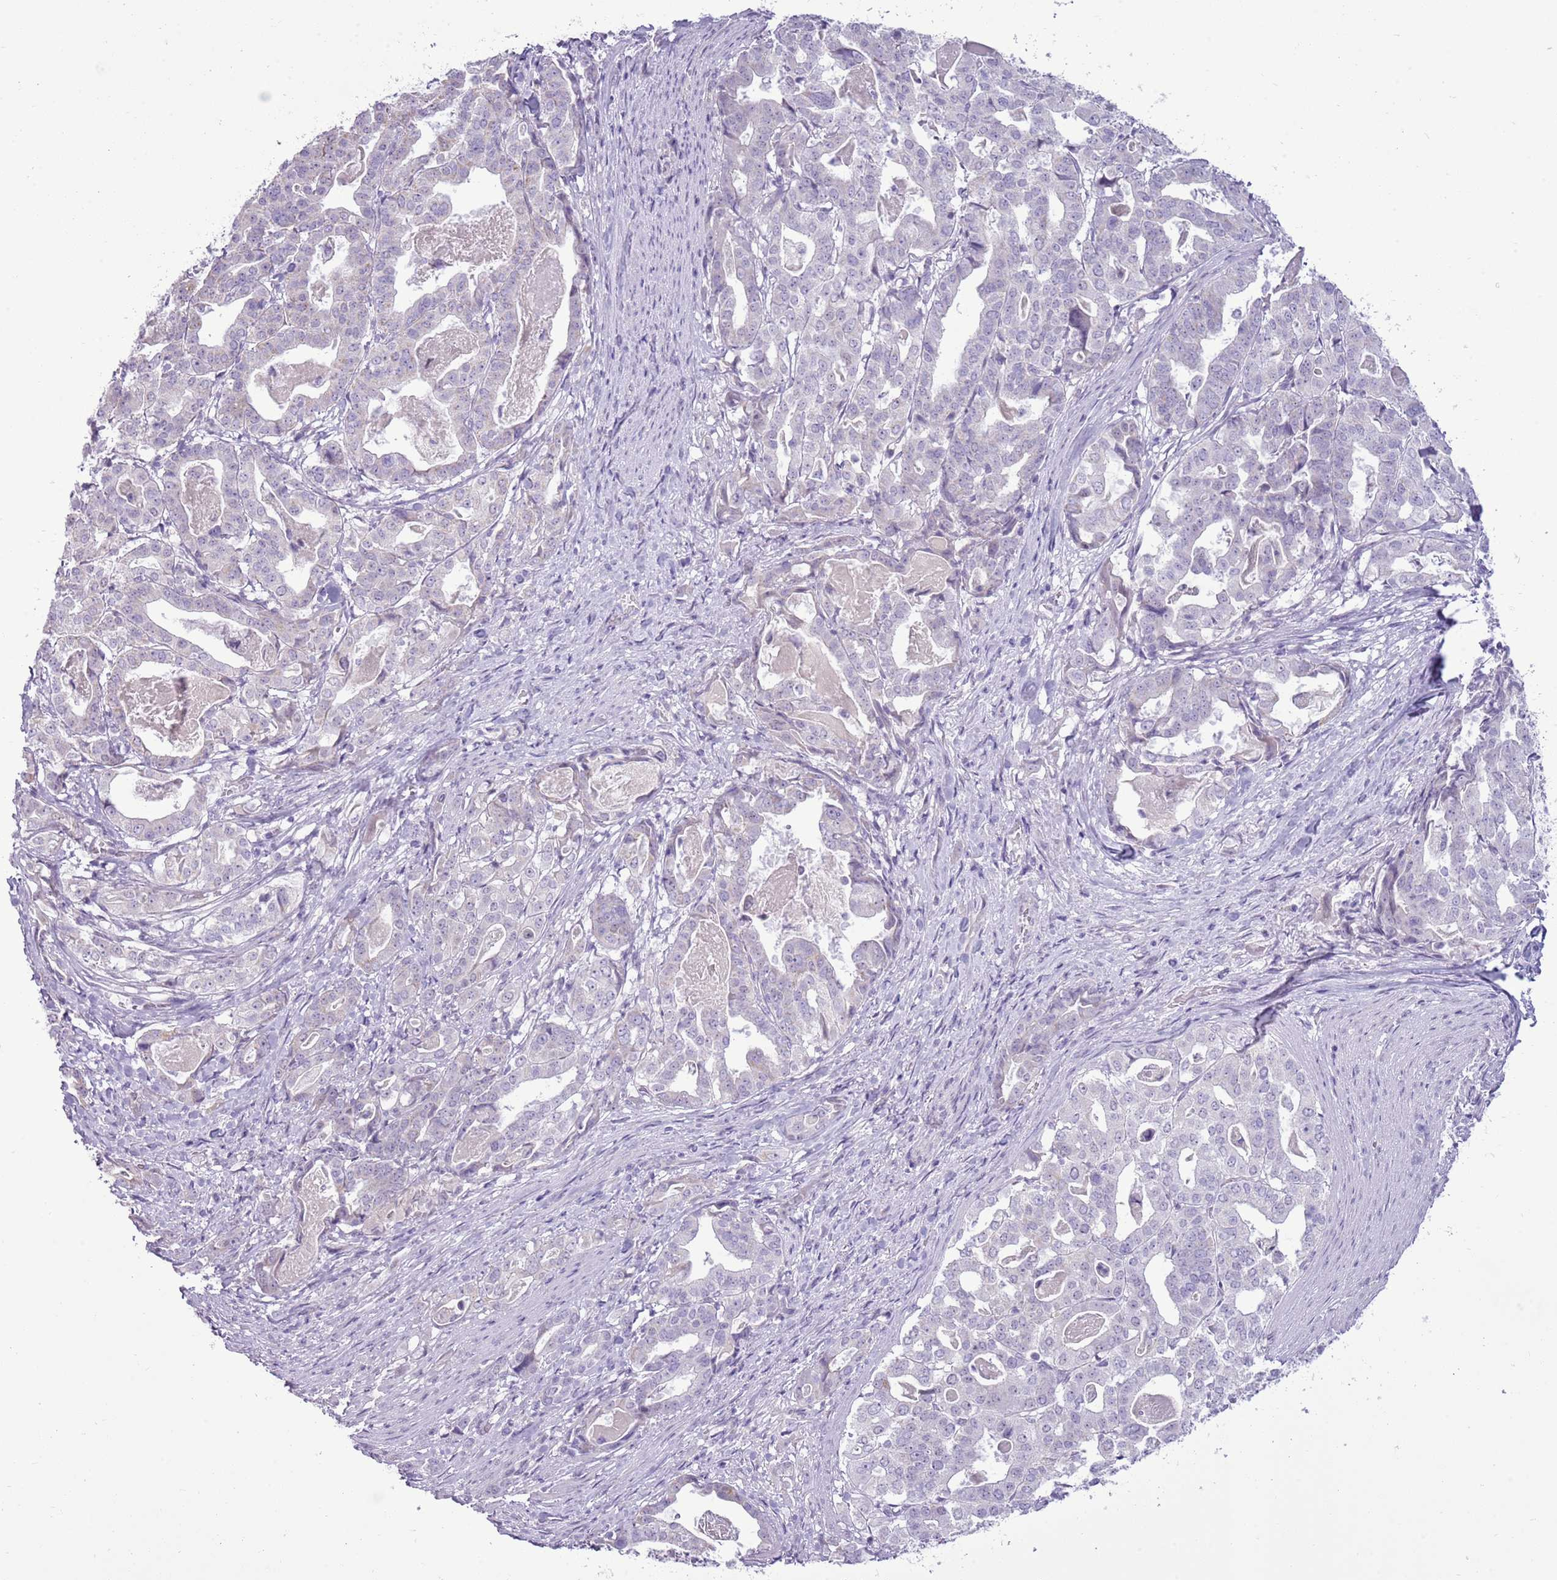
{"staining": {"intensity": "negative", "quantity": "none", "location": "none"}, "tissue": "stomach cancer", "cell_type": "Tumor cells", "image_type": "cancer", "snomed": [{"axis": "morphology", "description": "Adenocarcinoma, NOS"}, {"axis": "topography", "description": "Stomach"}], "caption": "Tumor cells are negative for brown protein staining in stomach cancer (adenocarcinoma).", "gene": "RPL3L", "patient": {"sex": "male", "age": 48}}